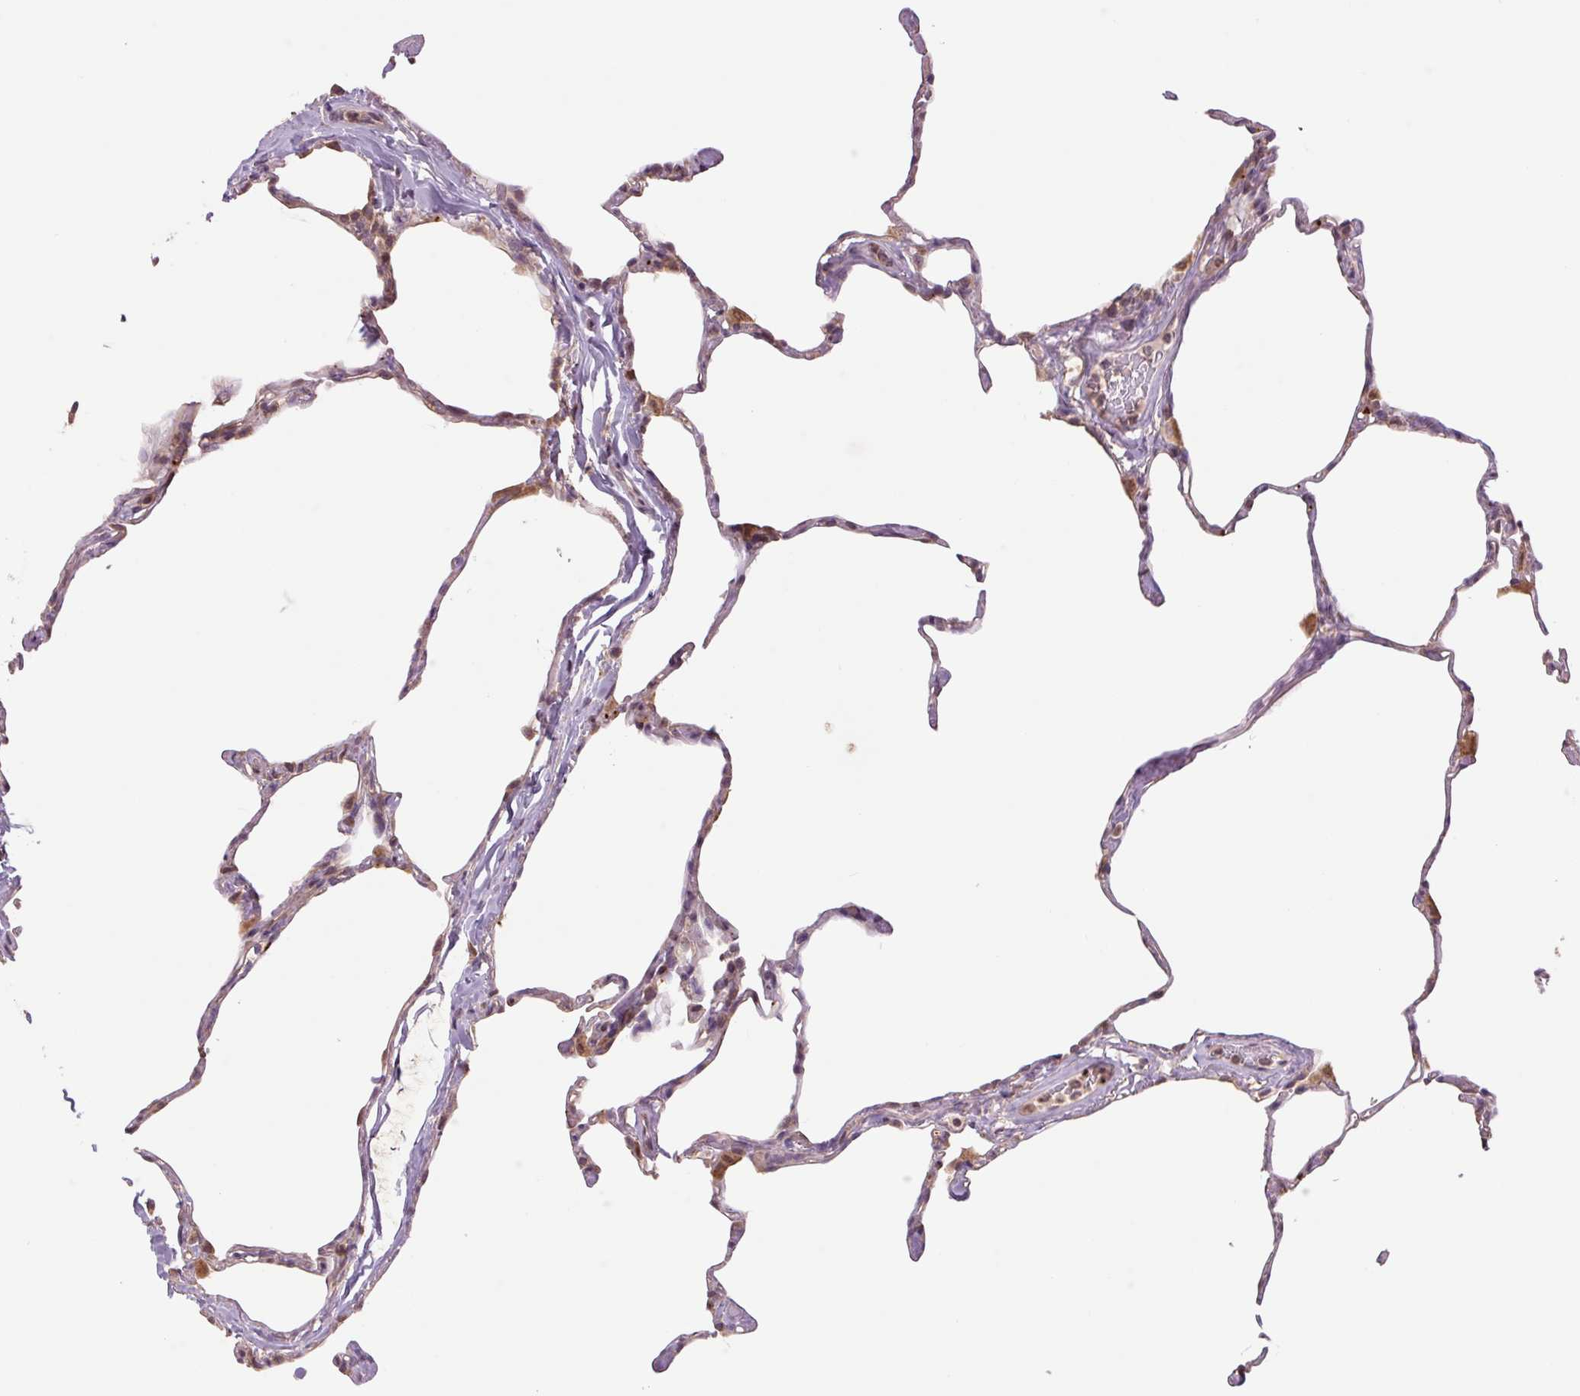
{"staining": {"intensity": "weak", "quantity": "25%-75%", "location": "nuclear"}, "tissue": "lung", "cell_type": "Alveolar cells", "image_type": "normal", "snomed": [{"axis": "morphology", "description": "Normal tissue, NOS"}, {"axis": "topography", "description": "Lung"}], "caption": "Unremarkable lung displays weak nuclear positivity in about 25%-75% of alveolar cells Immunohistochemistry stains the protein in brown and the nuclei are stained blue..", "gene": "TMEM160", "patient": {"sex": "male", "age": 65}}